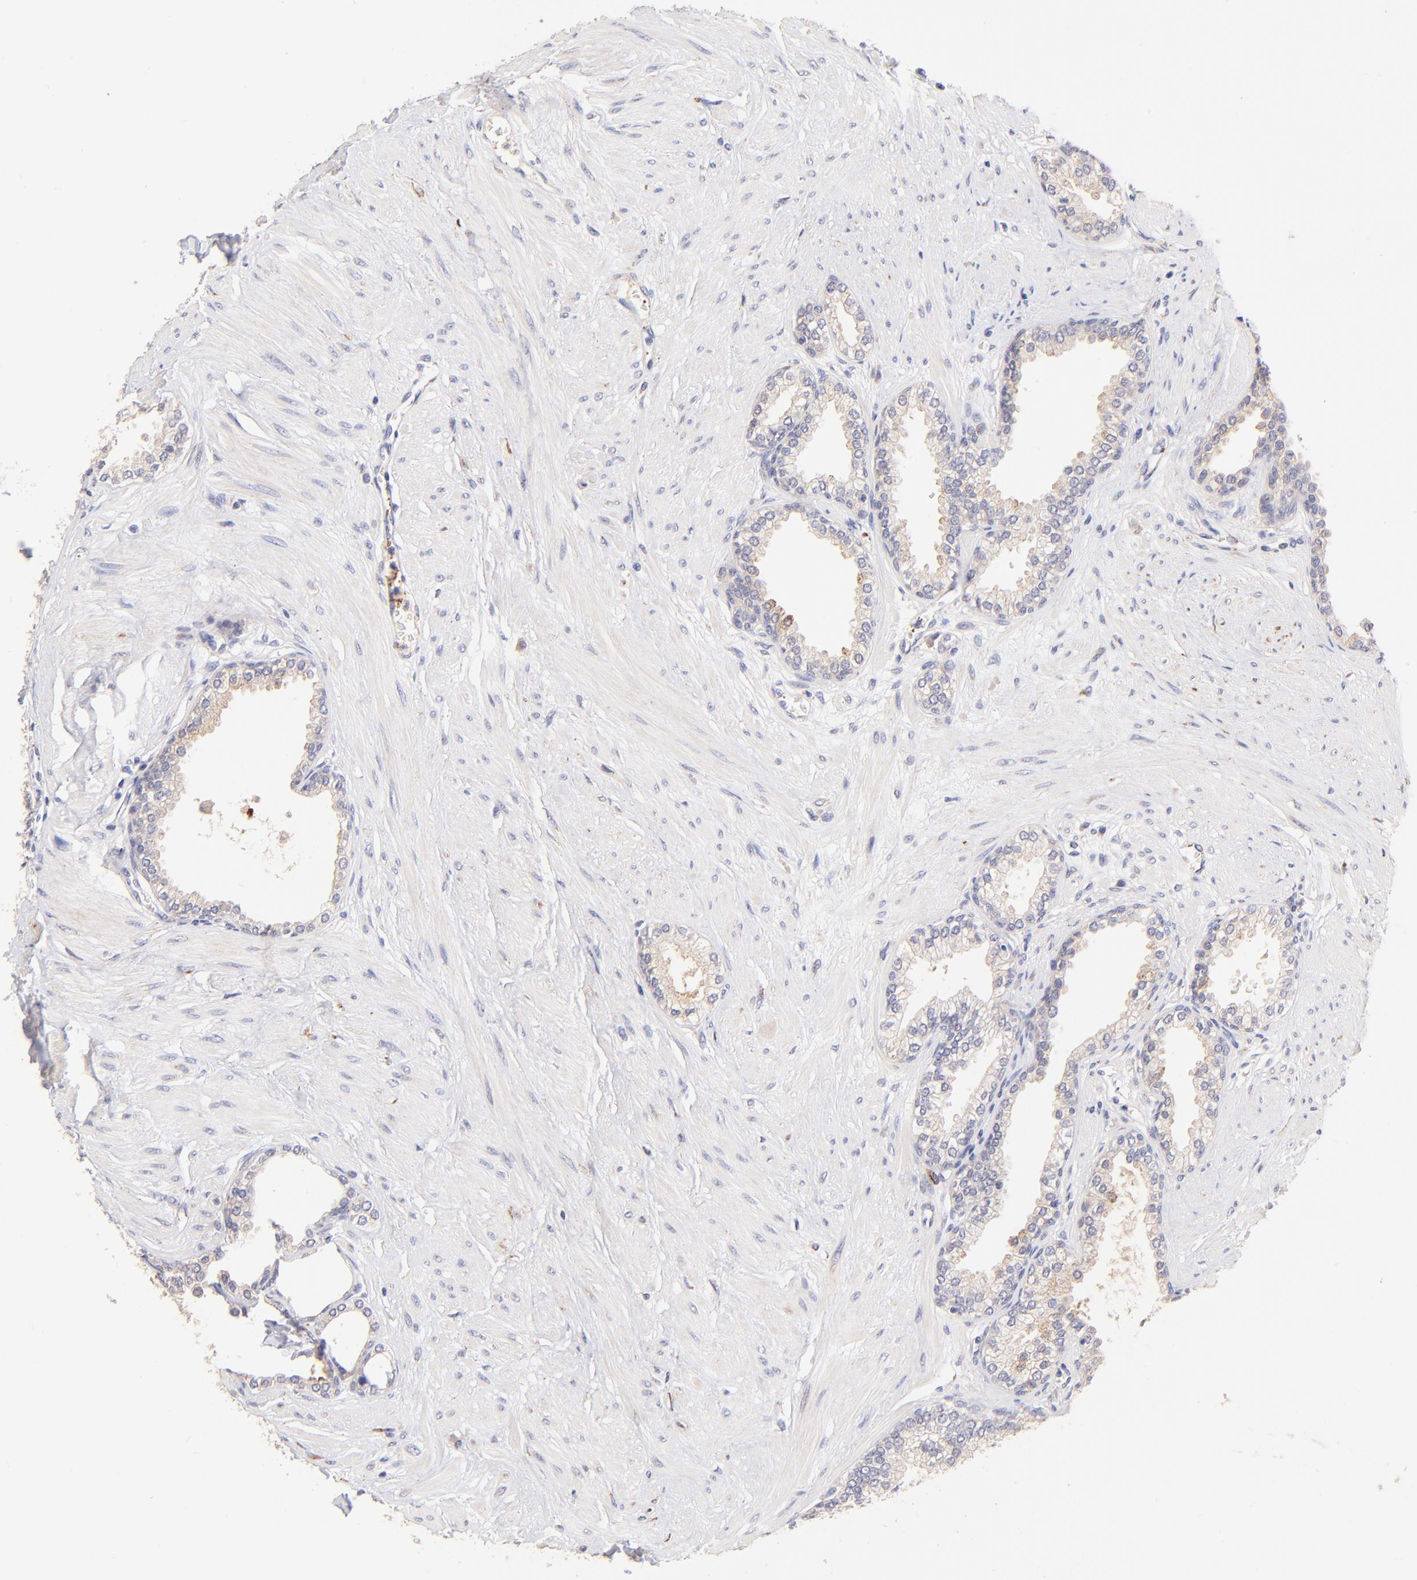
{"staining": {"intensity": "weak", "quantity": "<25%", "location": "cytoplasmic/membranous"}, "tissue": "prostate", "cell_type": "Glandular cells", "image_type": "normal", "snomed": [{"axis": "morphology", "description": "Normal tissue, NOS"}, {"axis": "topography", "description": "Prostate"}], "caption": "High magnification brightfield microscopy of benign prostate stained with DAB (3,3'-diaminobenzidine) (brown) and counterstained with hematoxylin (blue): glandular cells show no significant positivity. (Brightfield microscopy of DAB (3,3'-diaminobenzidine) immunohistochemistry at high magnification).", "gene": "SPARC", "patient": {"sex": "male", "age": 64}}